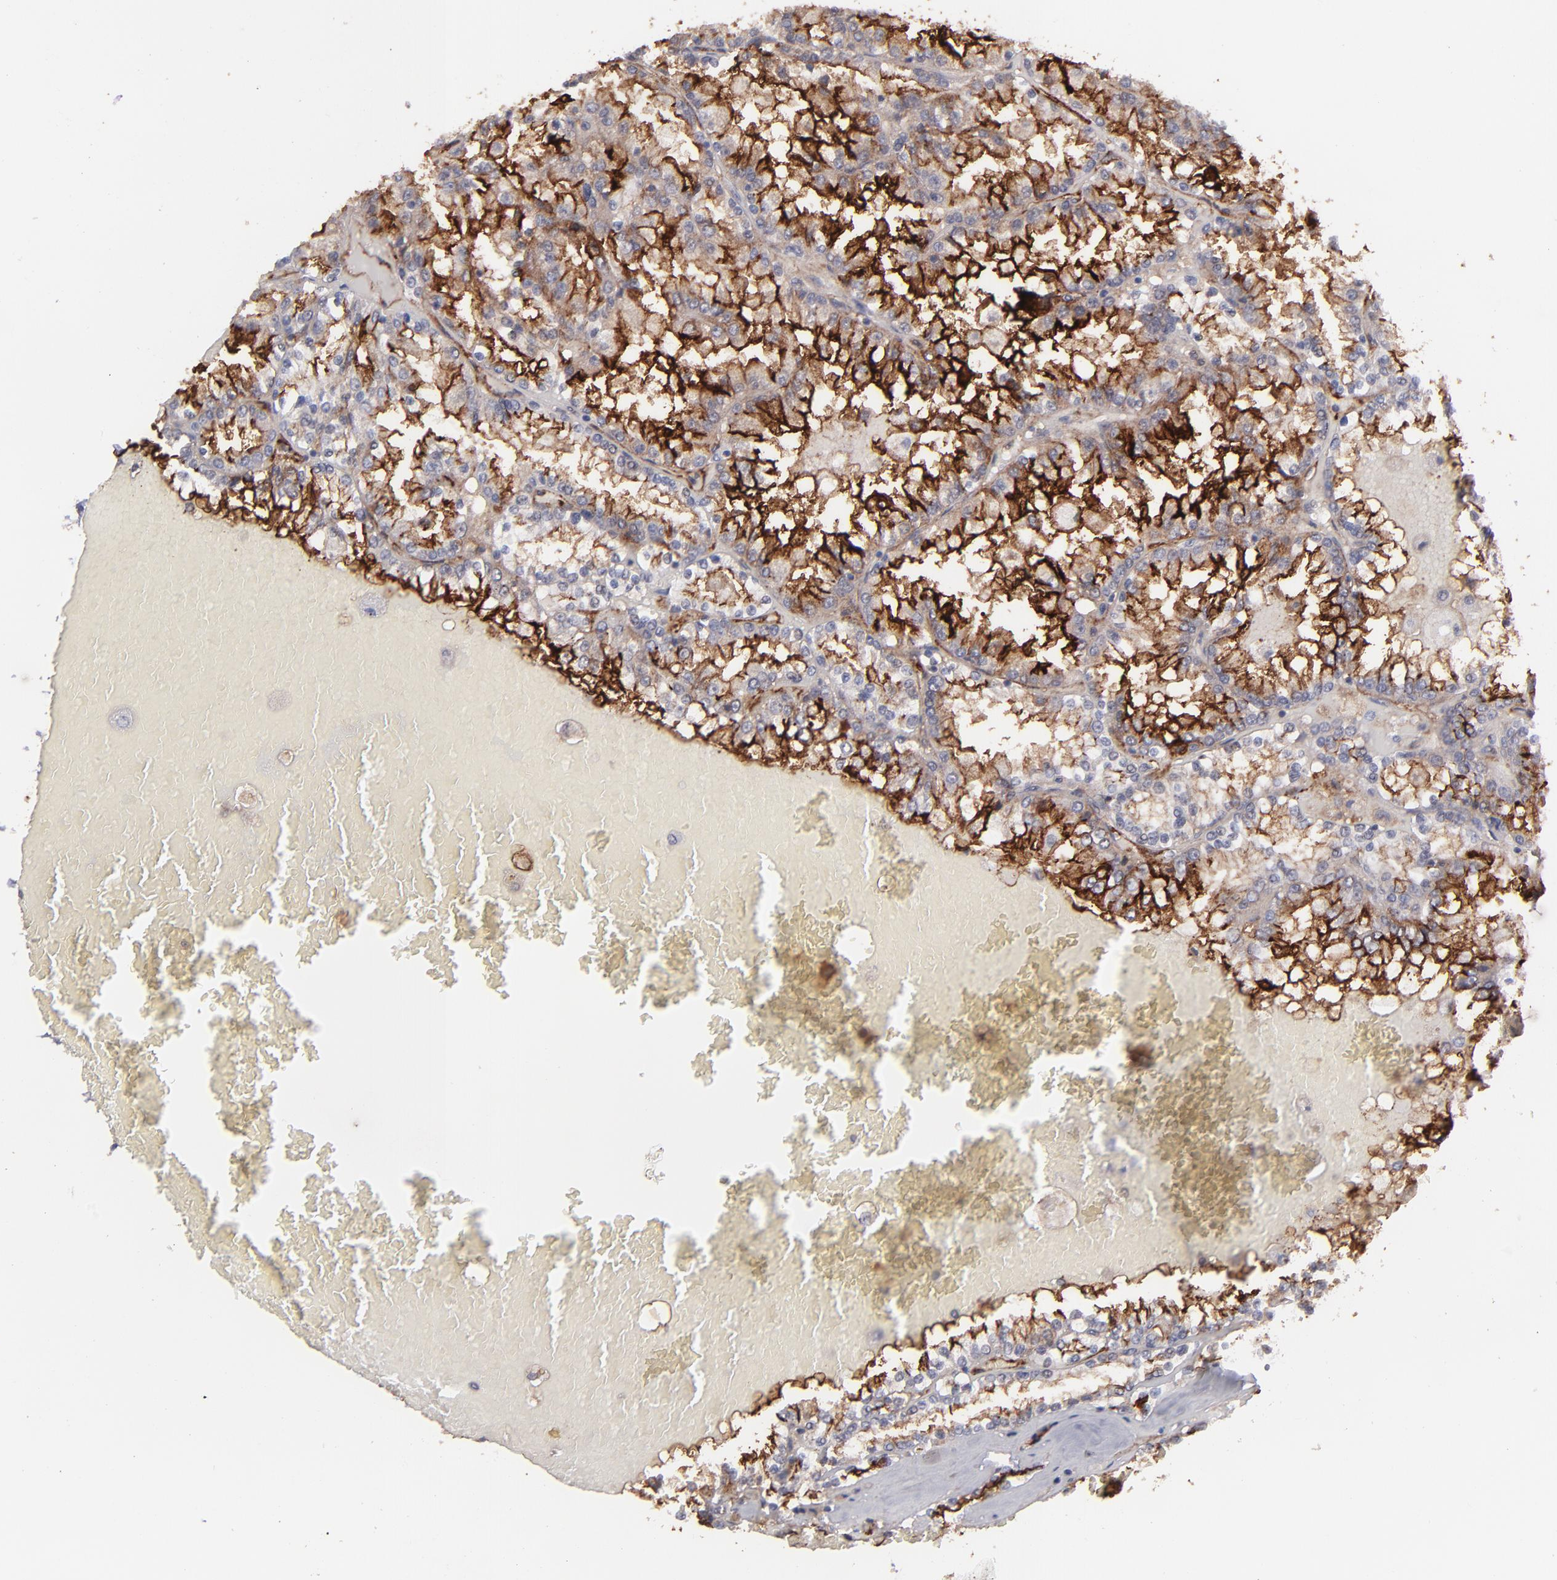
{"staining": {"intensity": "moderate", "quantity": "25%-75%", "location": "cytoplasmic/membranous"}, "tissue": "renal cancer", "cell_type": "Tumor cells", "image_type": "cancer", "snomed": [{"axis": "morphology", "description": "Adenocarcinoma, NOS"}, {"axis": "topography", "description": "Kidney"}], "caption": "Immunohistochemical staining of human renal adenocarcinoma displays medium levels of moderate cytoplasmic/membranous protein expression in about 25%-75% of tumor cells. The staining was performed using DAB to visualize the protein expression in brown, while the nuclei were stained in blue with hematoxylin (Magnification: 20x).", "gene": "ICAM1", "patient": {"sex": "female", "age": 56}}